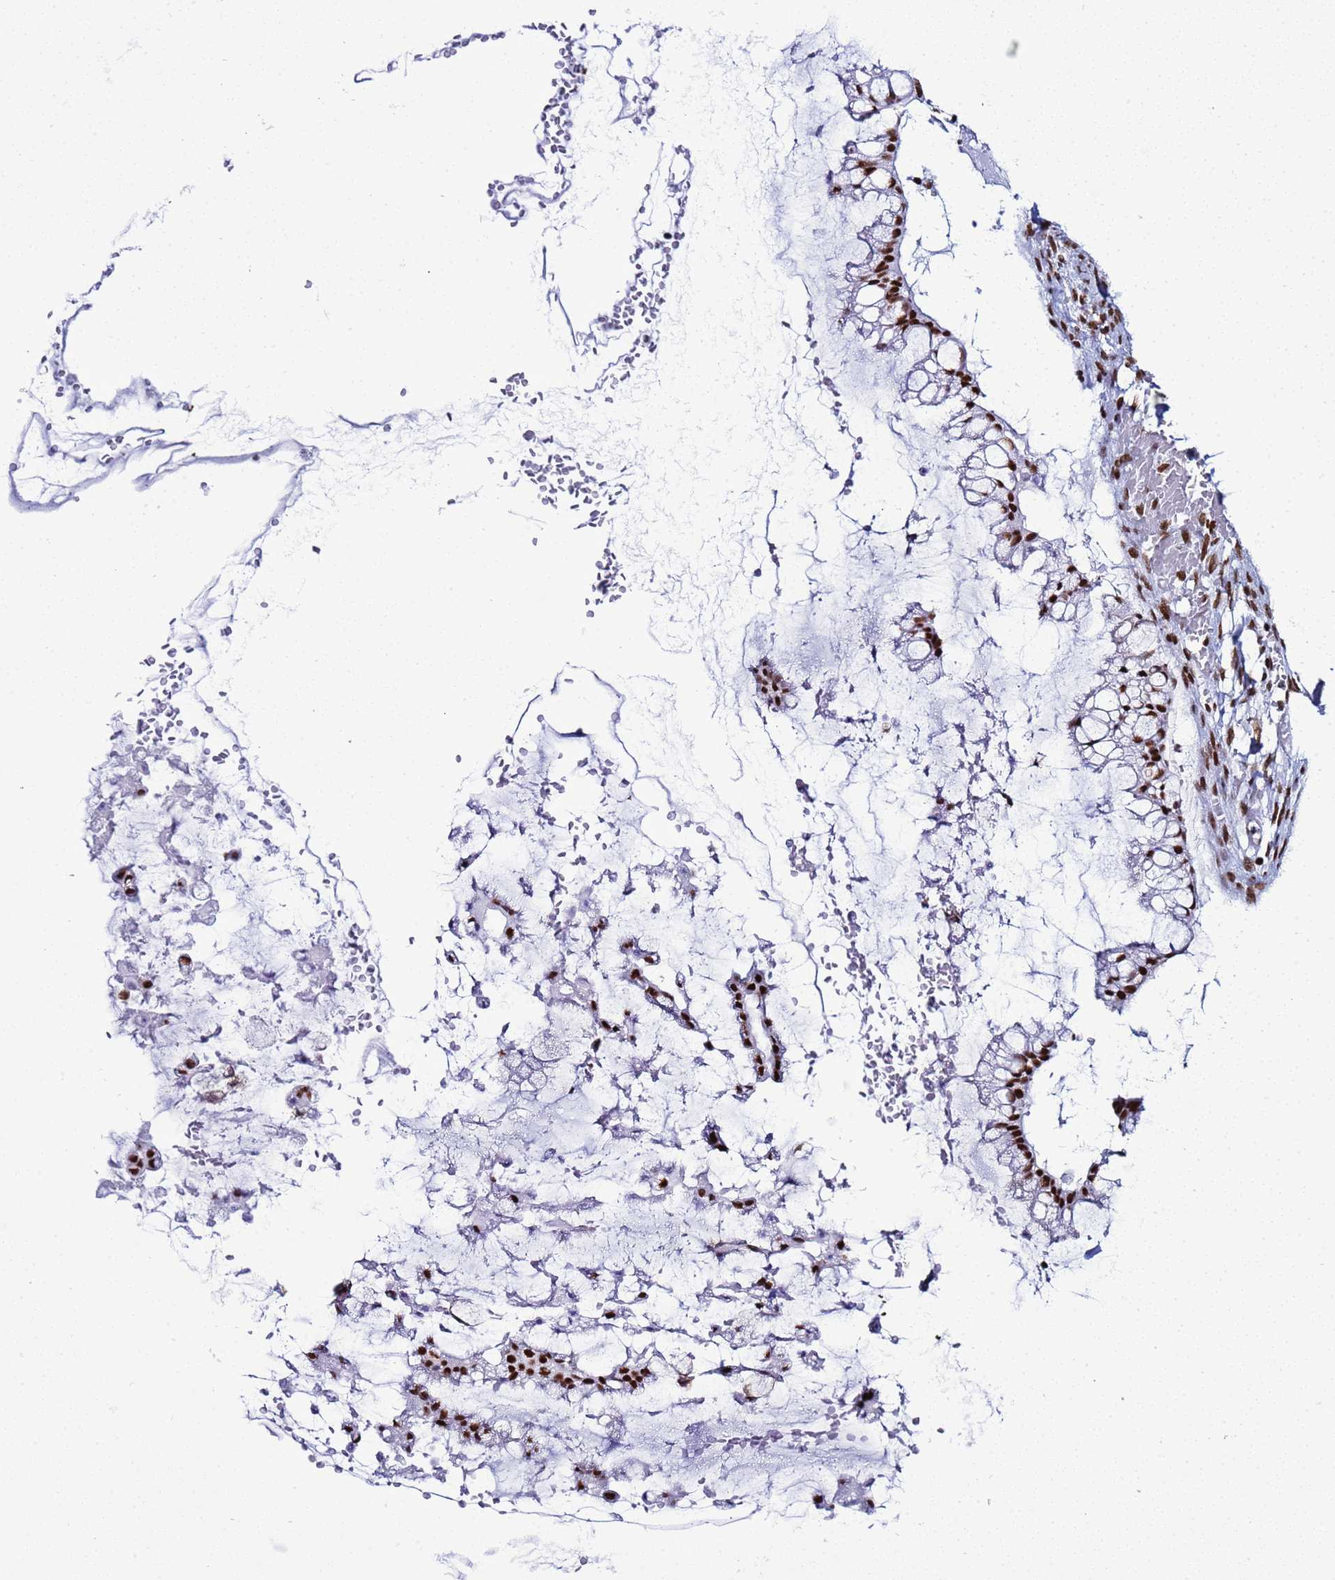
{"staining": {"intensity": "moderate", "quantity": ">75%", "location": "nuclear"}, "tissue": "ovarian cancer", "cell_type": "Tumor cells", "image_type": "cancer", "snomed": [{"axis": "morphology", "description": "Cystadenocarcinoma, mucinous, NOS"}, {"axis": "topography", "description": "Ovary"}], "caption": "Immunohistochemistry (DAB (3,3'-diaminobenzidine)) staining of human ovarian mucinous cystadenocarcinoma displays moderate nuclear protein expression in approximately >75% of tumor cells.", "gene": "RALY", "patient": {"sex": "female", "age": 73}}